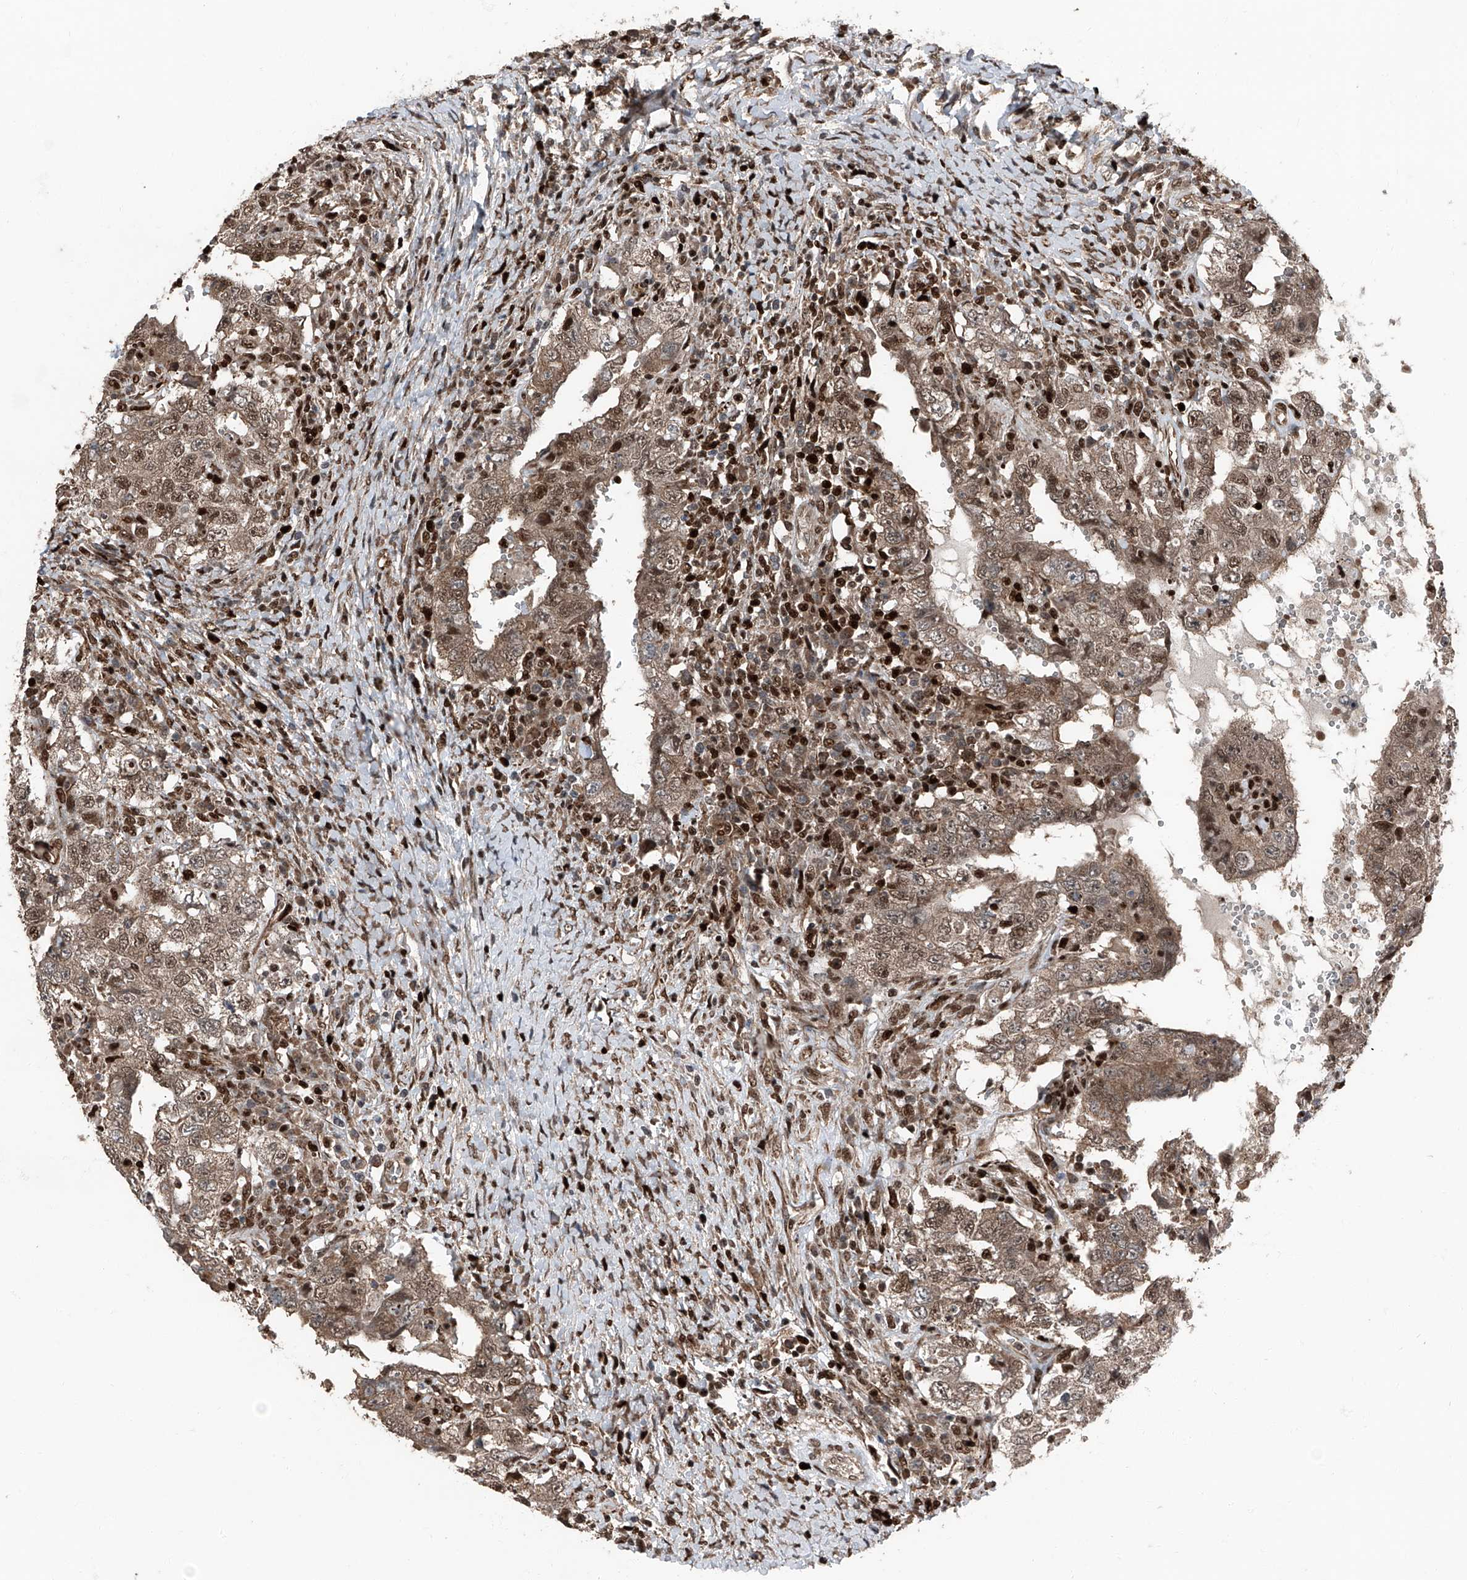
{"staining": {"intensity": "moderate", "quantity": ">75%", "location": "cytoplasmic/membranous,nuclear"}, "tissue": "testis cancer", "cell_type": "Tumor cells", "image_type": "cancer", "snomed": [{"axis": "morphology", "description": "Carcinoma, Embryonal, NOS"}, {"axis": "topography", "description": "Testis"}], "caption": "There is medium levels of moderate cytoplasmic/membranous and nuclear expression in tumor cells of testis embryonal carcinoma, as demonstrated by immunohistochemical staining (brown color).", "gene": "FKBP5", "patient": {"sex": "male", "age": 26}}